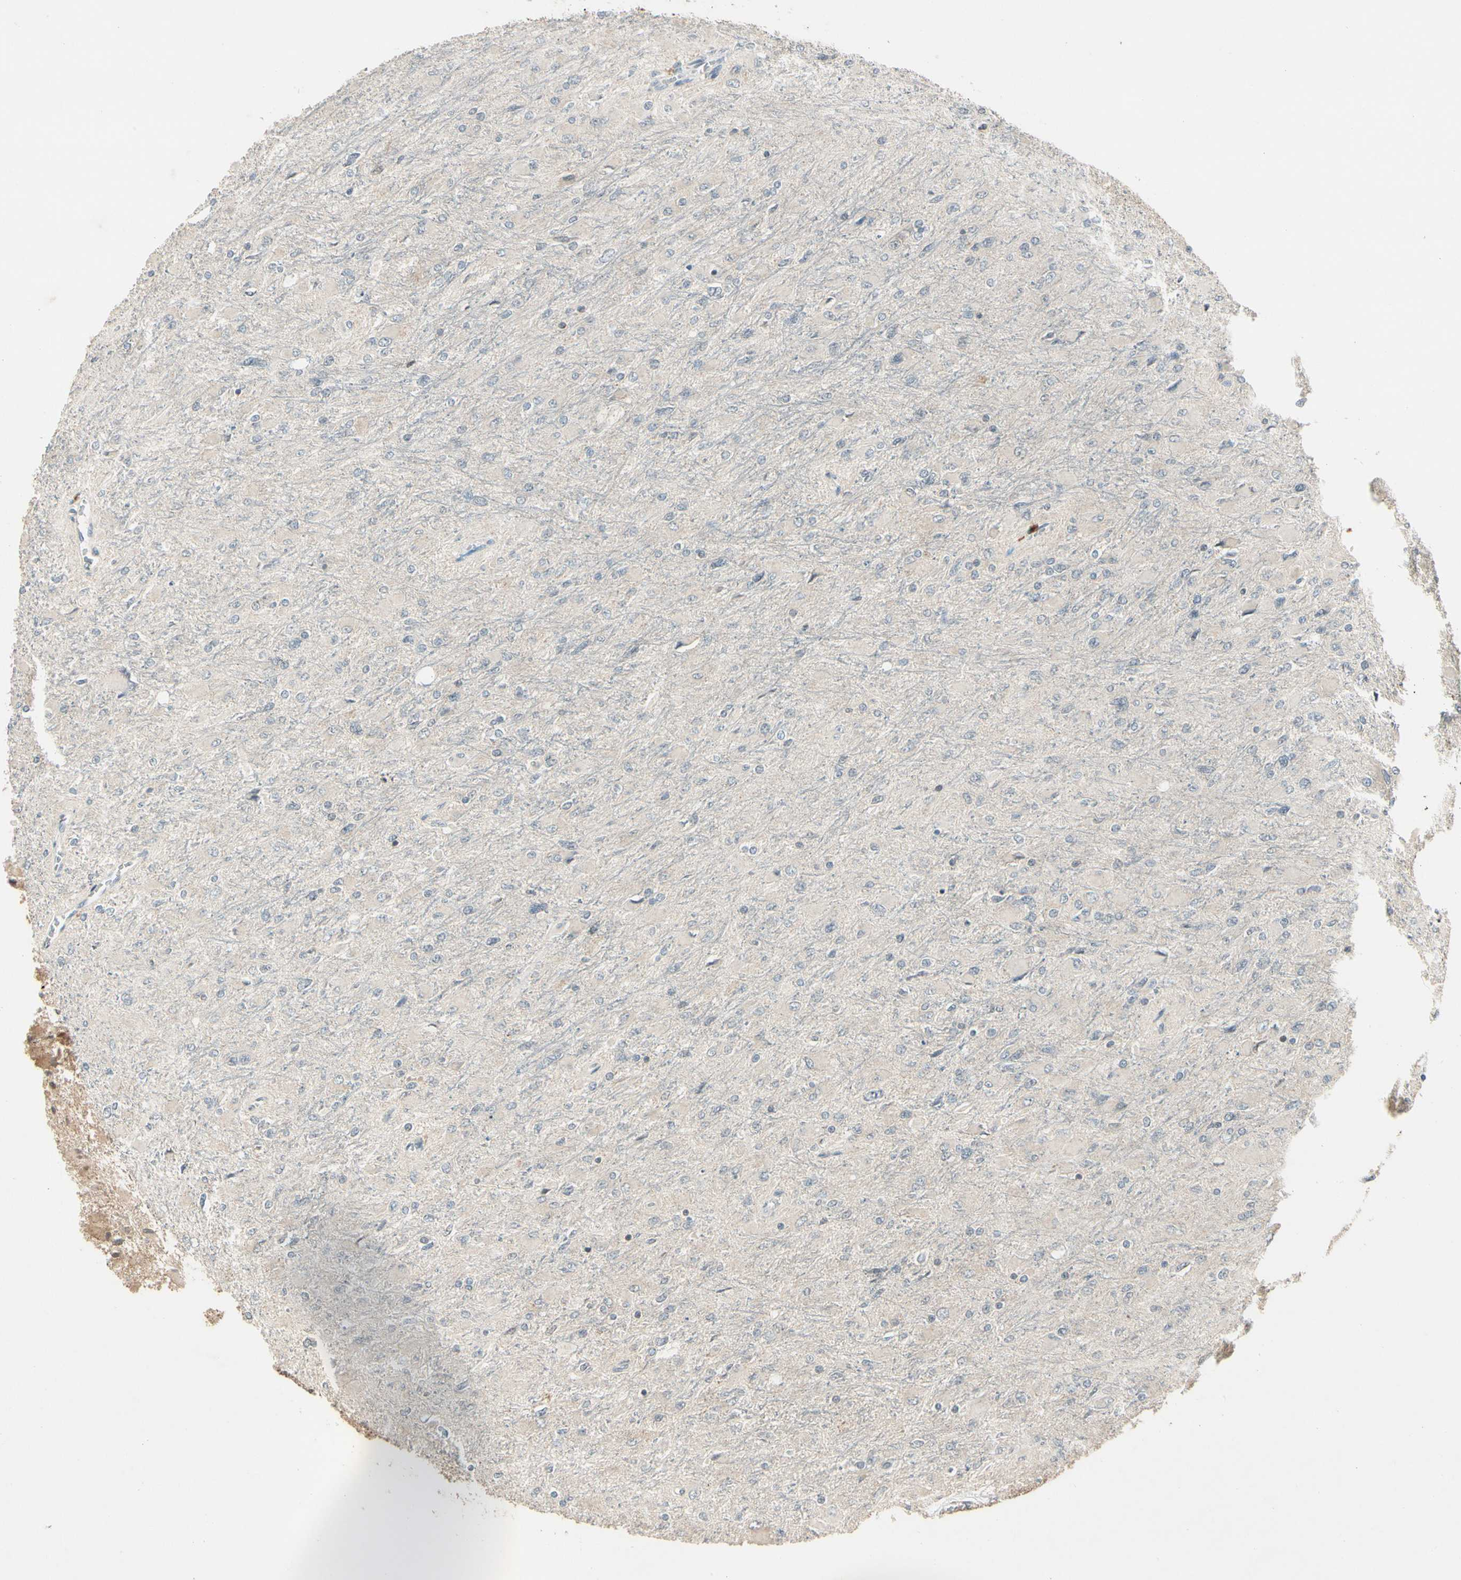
{"staining": {"intensity": "negative", "quantity": "none", "location": "none"}, "tissue": "glioma", "cell_type": "Tumor cells", "image_type": "cancer", "snomed": [{"axis": "morphology", "description": "Glioma, malignant, High grade"}, {"axis": "topography", "description": "Cerebral cortex"}], "caption": "The IHC micrograph has no significant staining in tumor cells of glioma tissue. (Immunohistochemistry (ihc), brightfield microscopy, high magnification).", "gene": "ZSCAN12", "patient": {"sex": "female", "age": 36}}